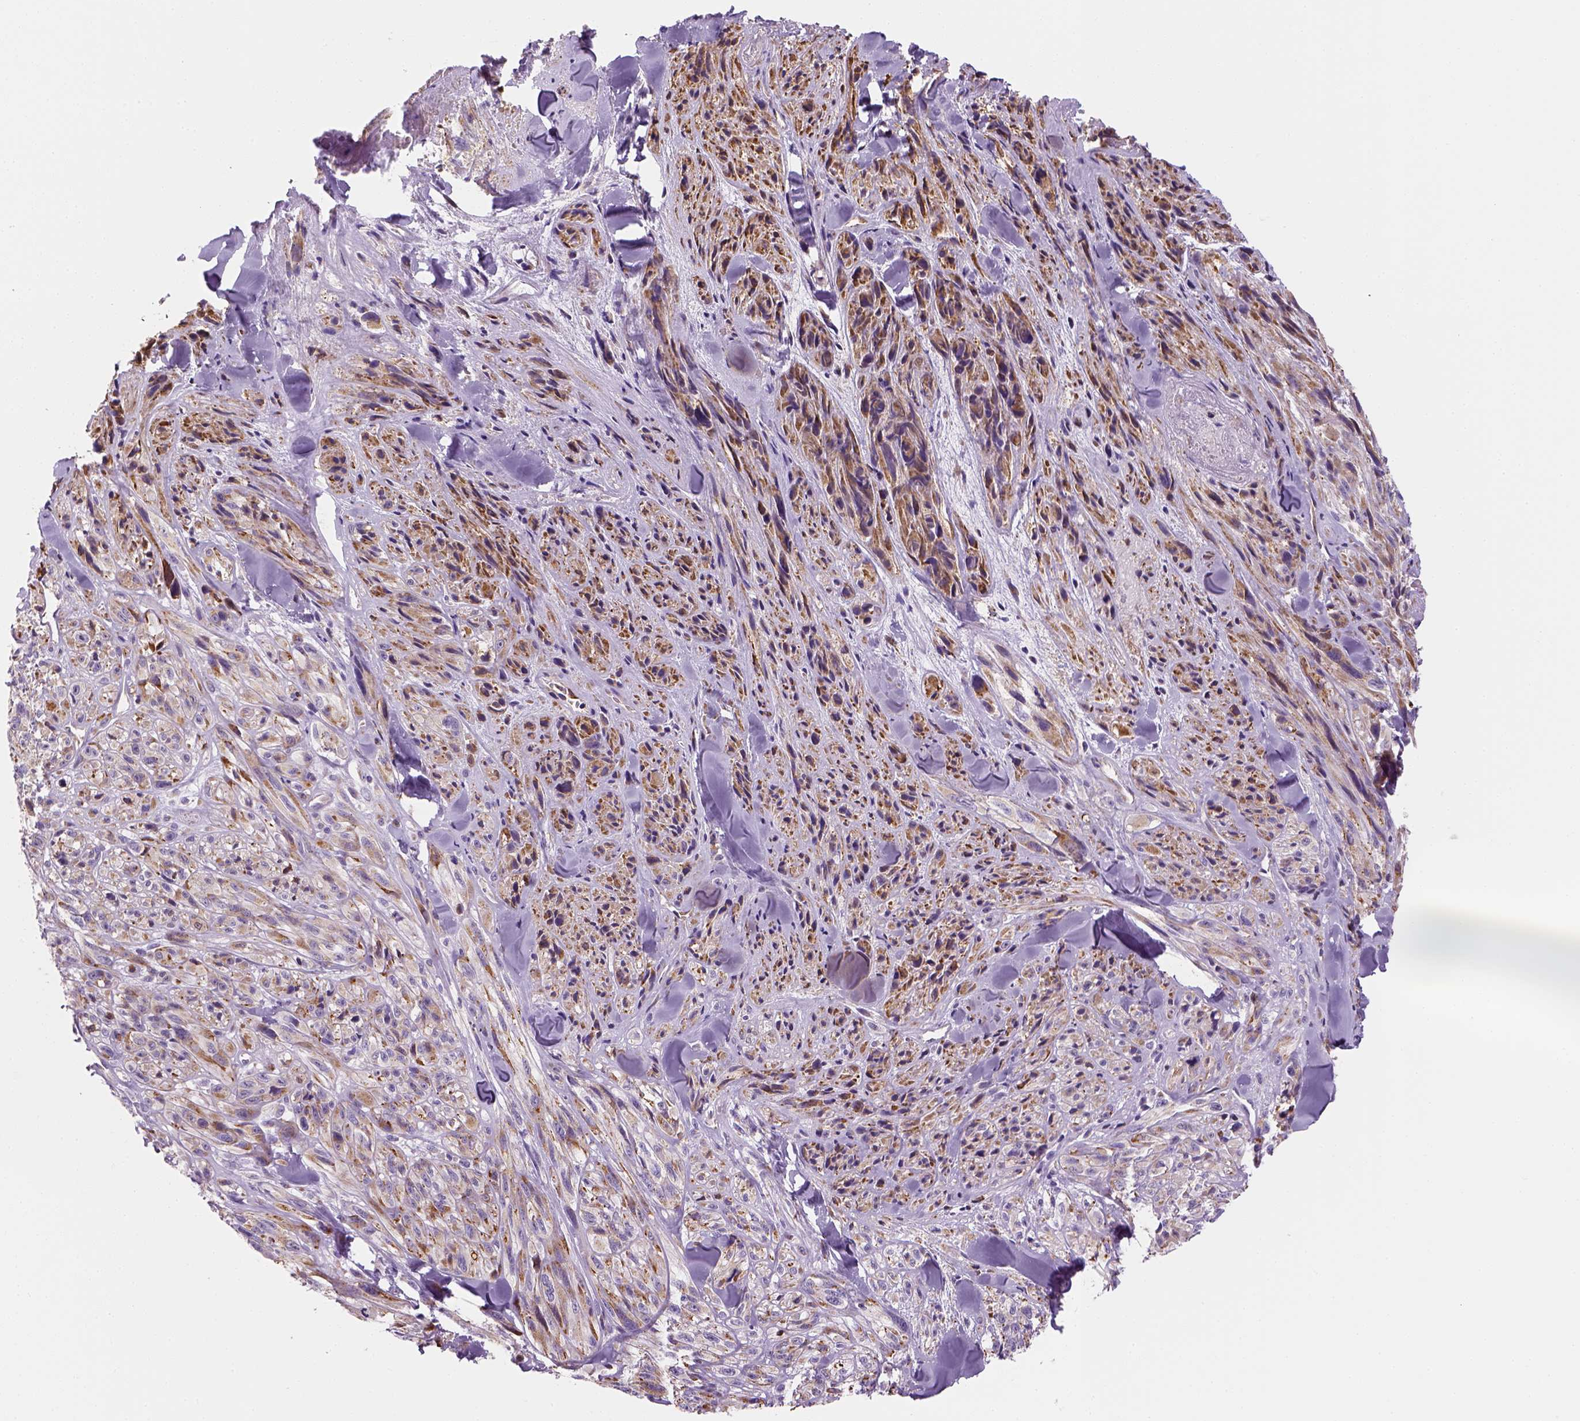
{"staining": {"intensity": "moderate", "quantity": ">75%", "location": "cytoplasmic/membranous"}, "tissue": "melanoma", "cell_type": "Tumor cells", "image_type": "cancer", "snomed": [{"axis": "morphology", "description": "Malignant melanoma, NOS"}, {"axis": "topography", "description": "Skin"}], "caption": "High-power microscopy captured an IHC micrograph of melanoma, revealing moderate cytoplasmic/membranous staining in approximately >75% of tumor cells.", "gene": "CES2", "patient": {"sex": "male", "age": 67}}